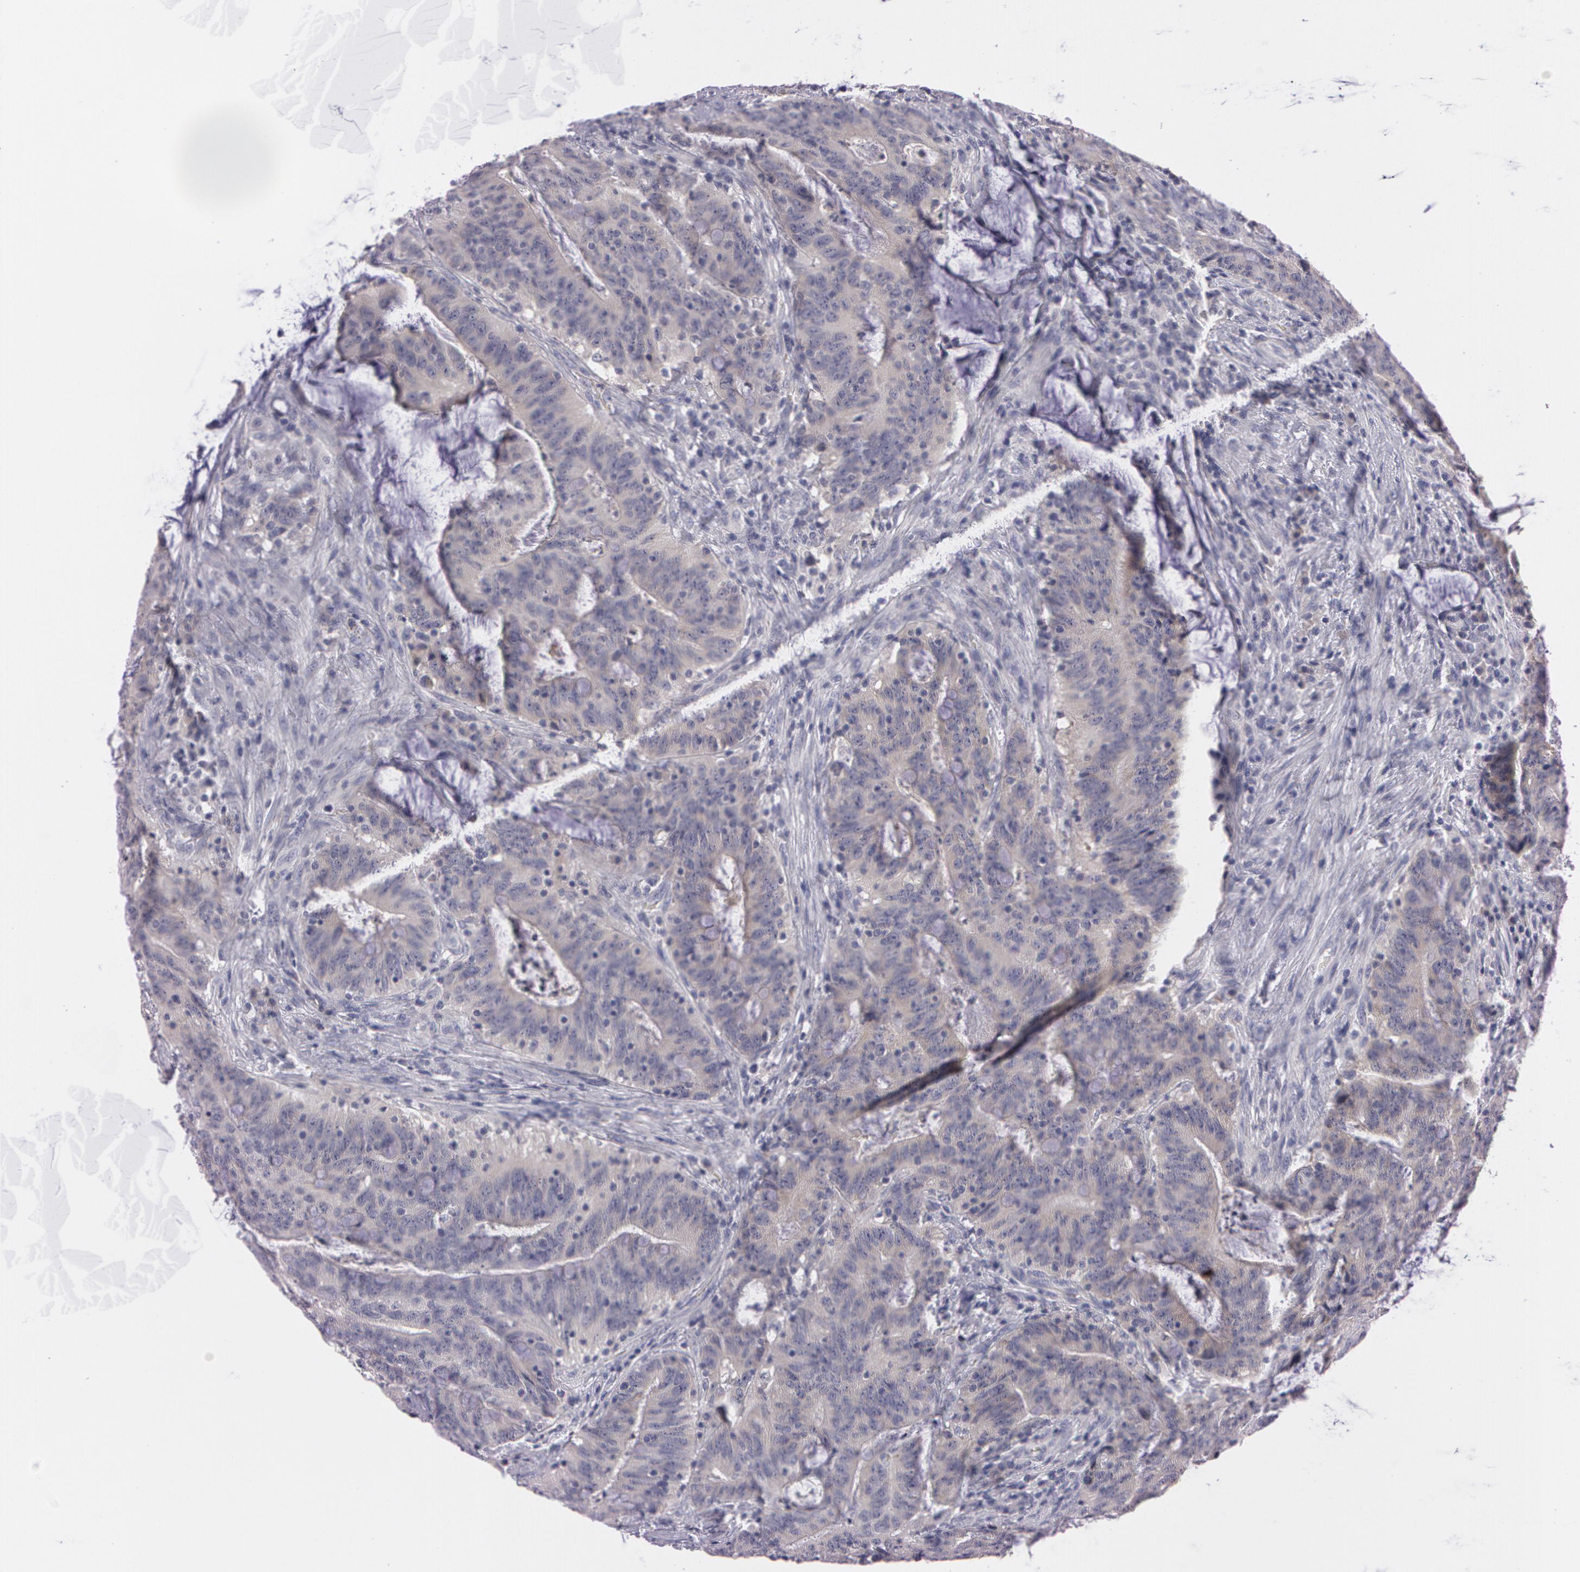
{"staining": {"intensity": "weak", "quantity": ">75%", "location": "cytoplasmic/membranous"}, "tissue": "colorectal cancer", "cell_type": "Tumor cells", "image_type": "cancer", "snomed": [{"axis": "morphology", "description": "Adenocarcinoma, NOS"}, {"axis": "topography", "description": "Colon"}], "caption": "Tumor cells reveal low levels of weak cytoplasmic/membranous staining in approximately >75% of cells in colorectal cancer. (brown staining indicates protein expression, while blue staining denotes nuclei).", "gene": "MXRA5", "patient": {"sex": "male", "age": 54}}